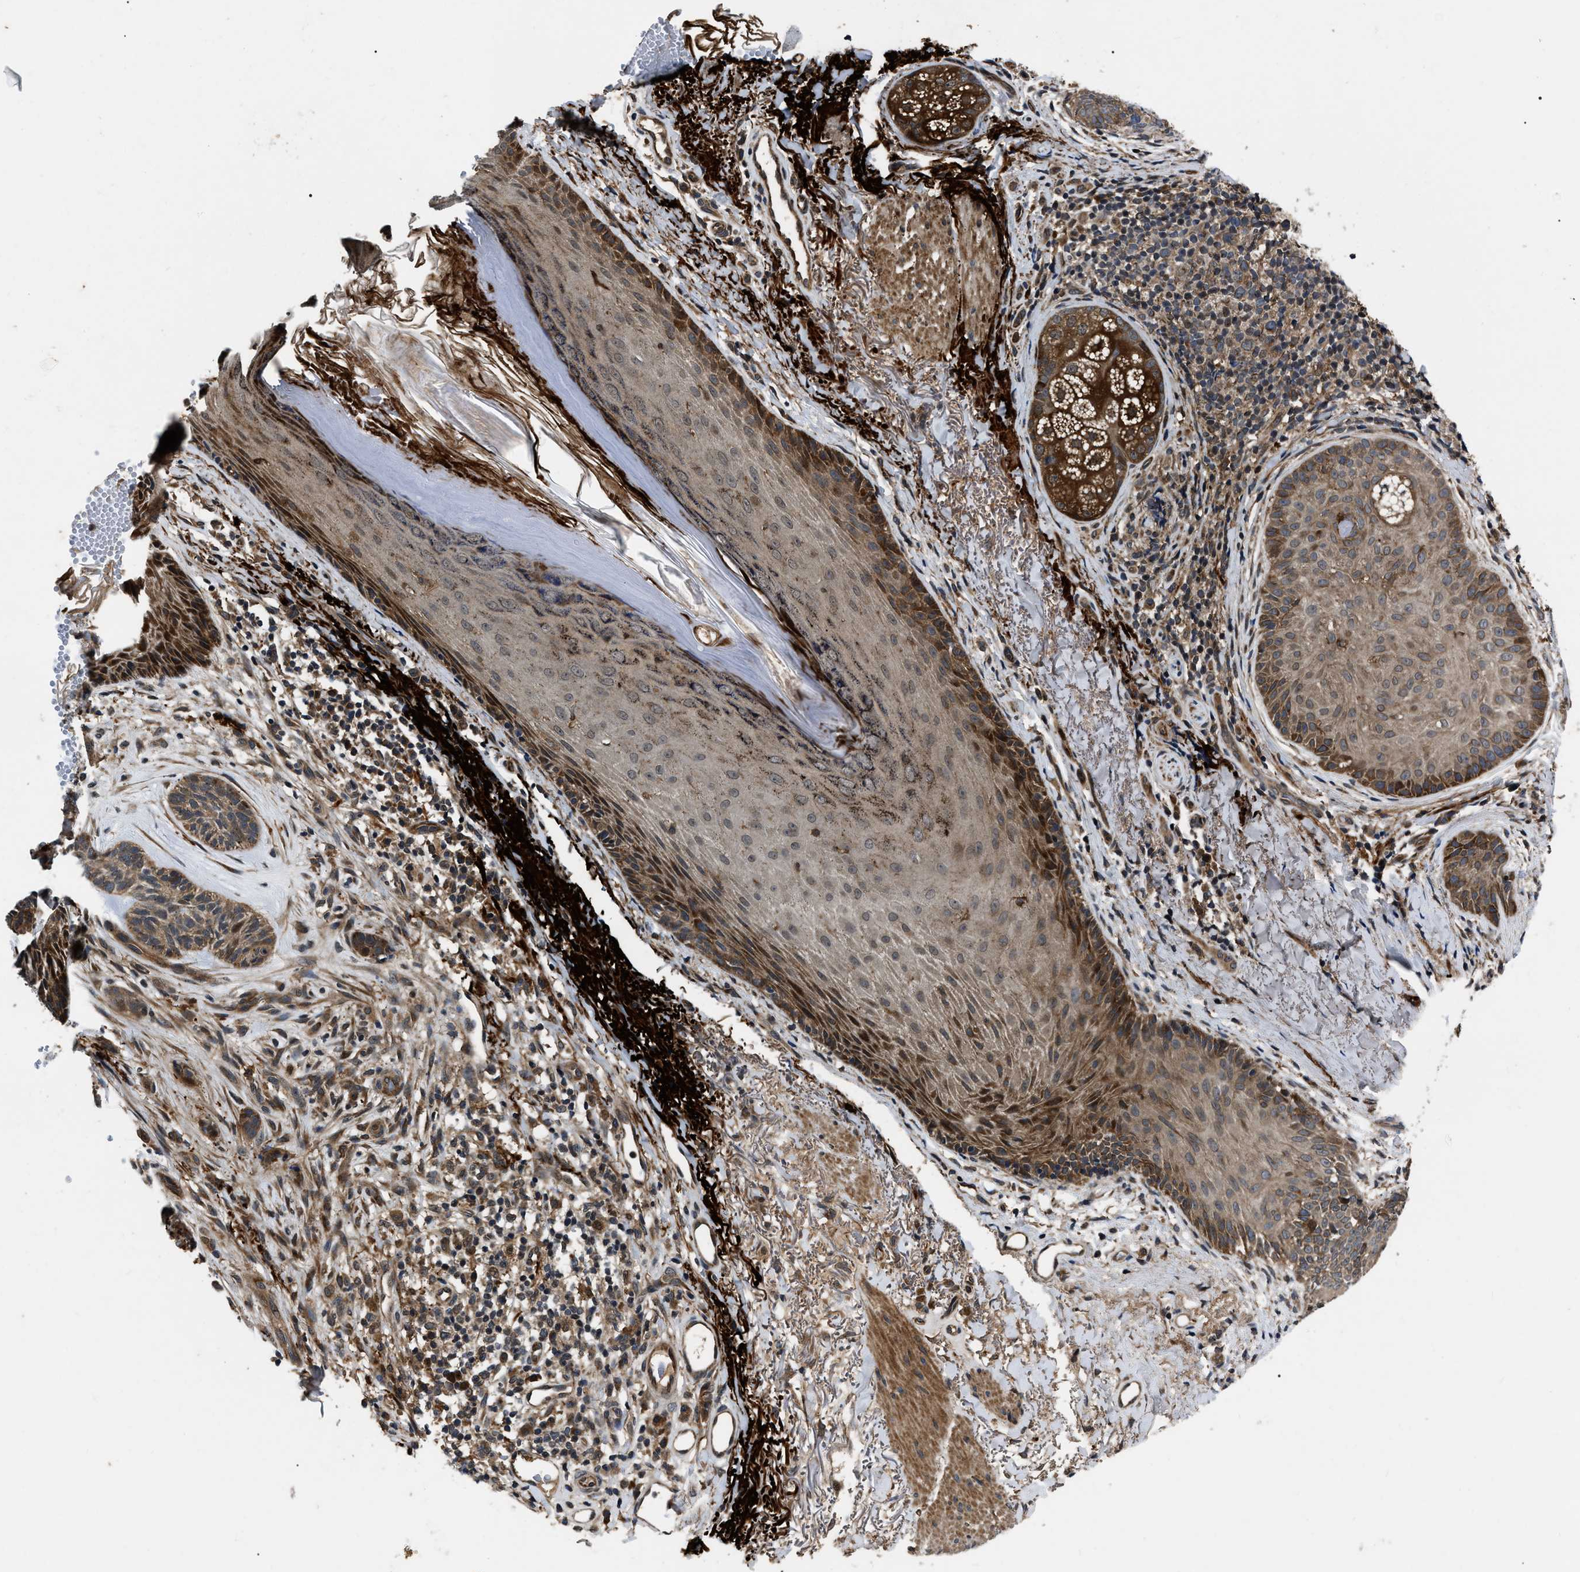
{"staining": {"intensity": "moderate", "quantity": "25%-75%", "location": "cytoplasmic/membranous"}, "tissue": "skin cancer", "cell_type": "Tumor cells", "image_type": "cancer", "snomed": [{"axis": "morphology", "description": "Basal cell carcinoma"}, {"axis": "topography", "description": "Skin"}], "caption": "About 25%-75% of tumor cells in human basal cell carcinoma (skin) display moderate cytoplasmic/membranous protein expression as visualized by brown immunohistochemical staining.", "gene": "PPWD1", "patient": {"sex": "male", "age": 55}}